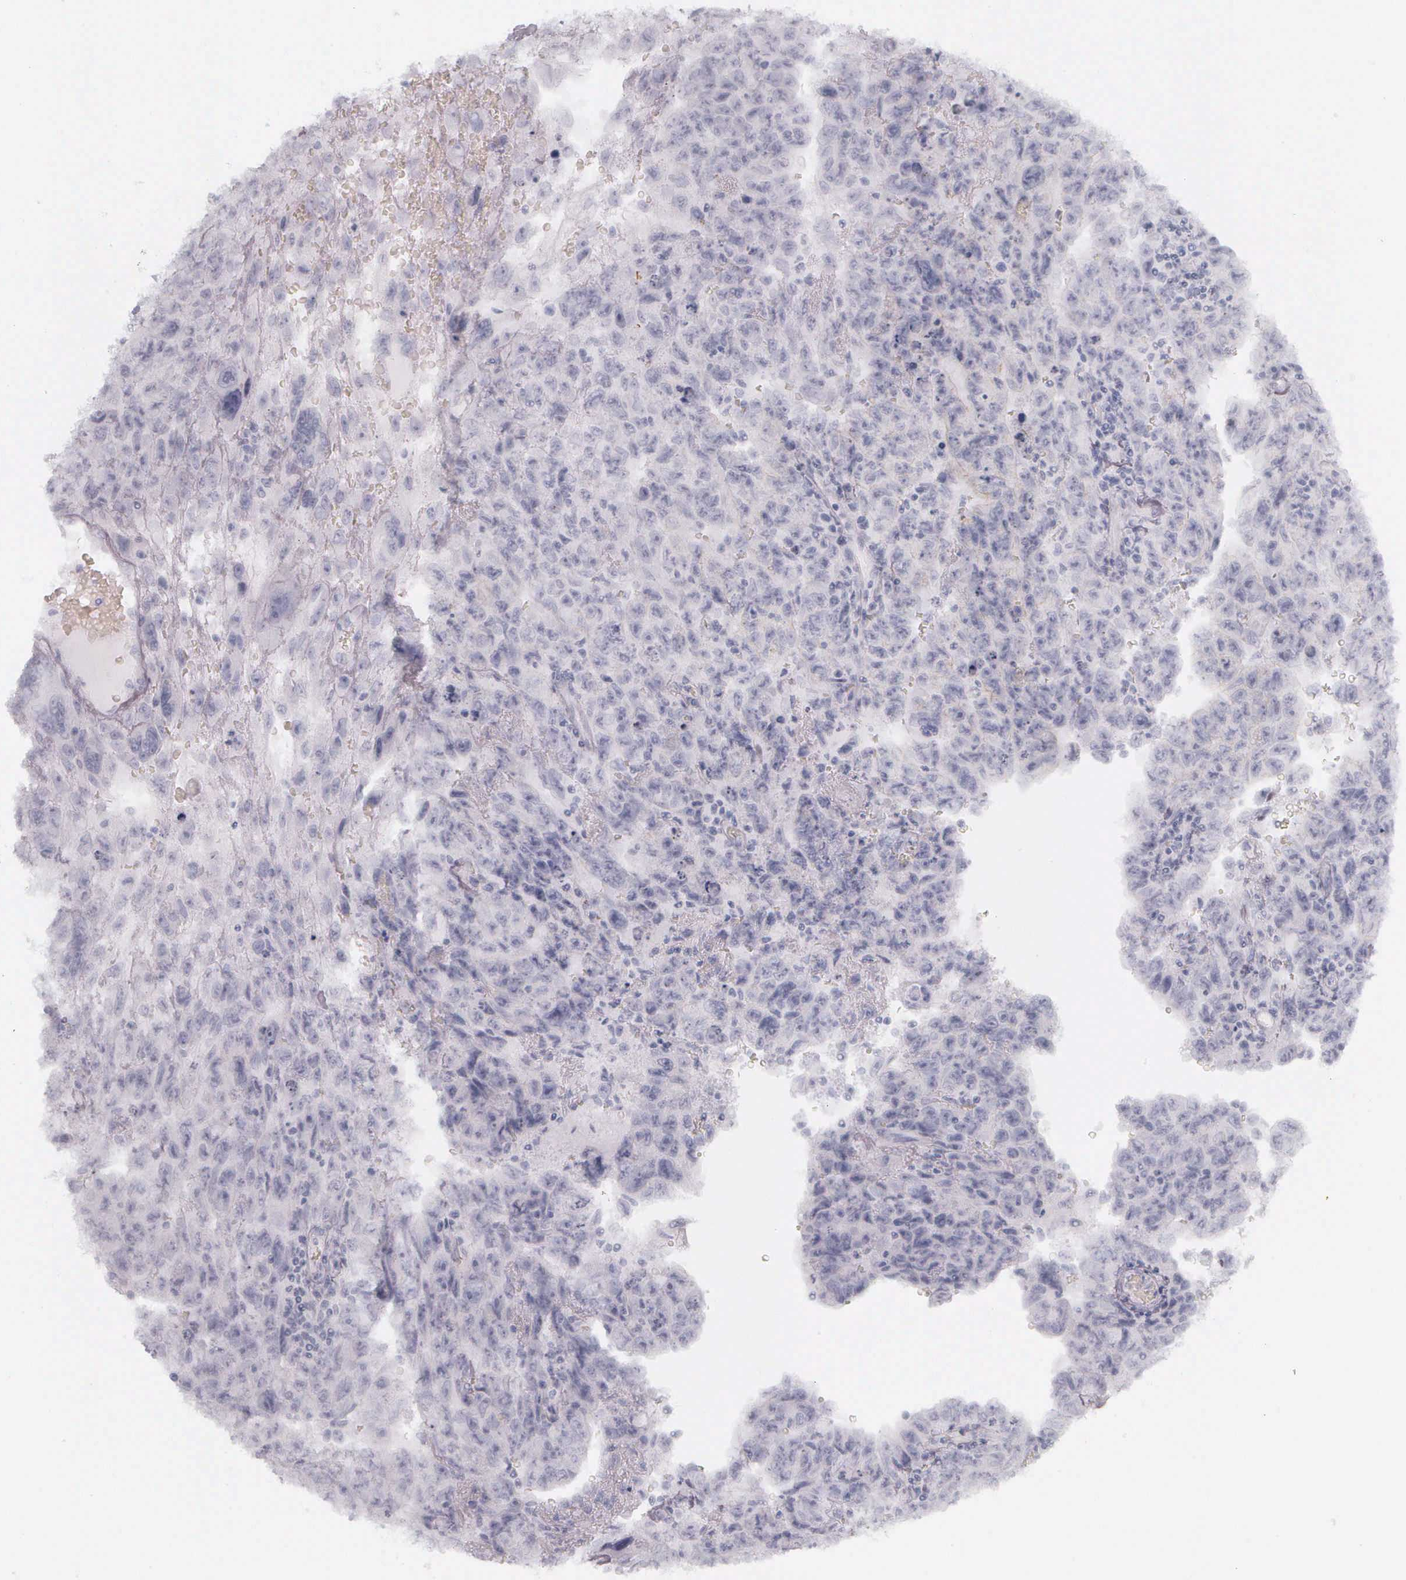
{"staining": {"intensity": "negative", "quantity": "none", "location": "none"}, "tissue": "testis cancer", "cell_type": "Tumor cells", "image_type": "cancer", "snomed": [{"axis": "morphology", "description": "Carcinoma, Embryonal, NOS"}, {"axis": "topography", "description": "Testis"}], "caption": "Embryonal carcinoma (testis) was stained to show a protein in brown. There is no significant positivity in tumor cells.", "gene": "KRT14", "patient": {"sex": "male", "age": 28}}